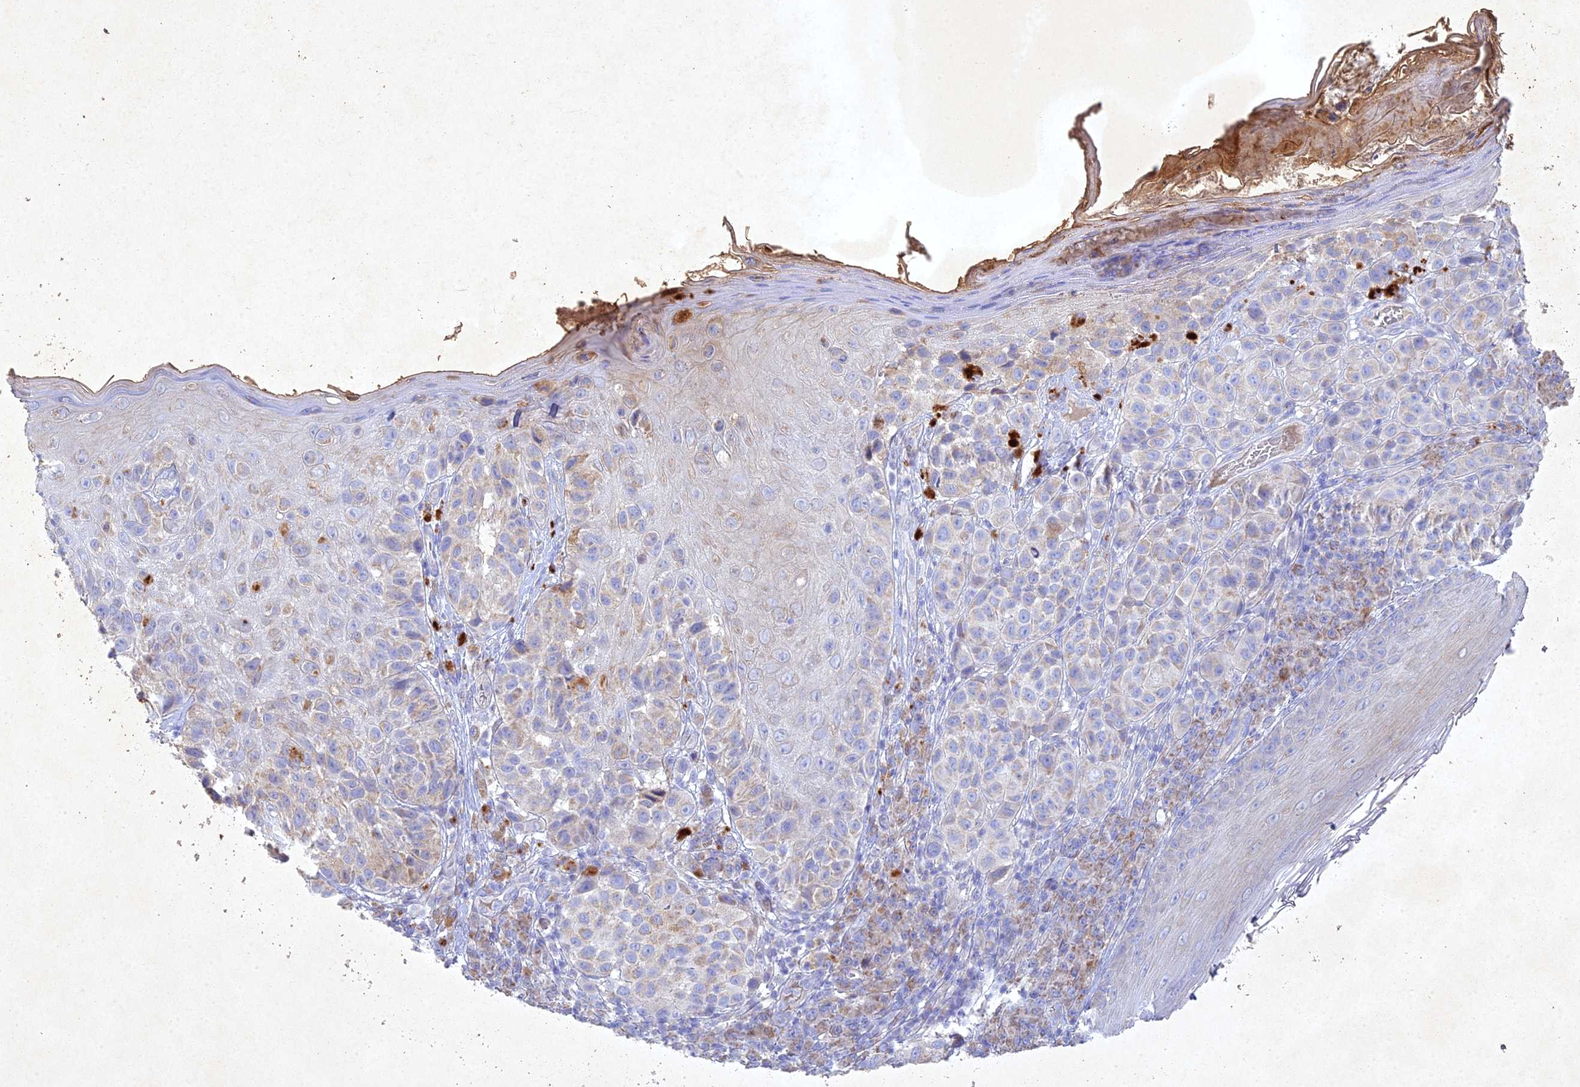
{"staining": {"intensity": "negative", "quantity": "none", "location": "none"}, "tissue": "melanoma", "cell_type": "Tumor cells", "image_type": "cancer", "snomed": [{"axis": "morphology", "description": "Malignant melanoma, NOS"}, {"axis": "topography", "description": "Skin"}], "caption": "An immunohistochemistry (IHC) micrograph of malignant melanoma is shown. There is no staining in tumor cells of malignant melanoma.", "gene": "NDUFV1", "patient": {"sex": "male", "age": 38}}